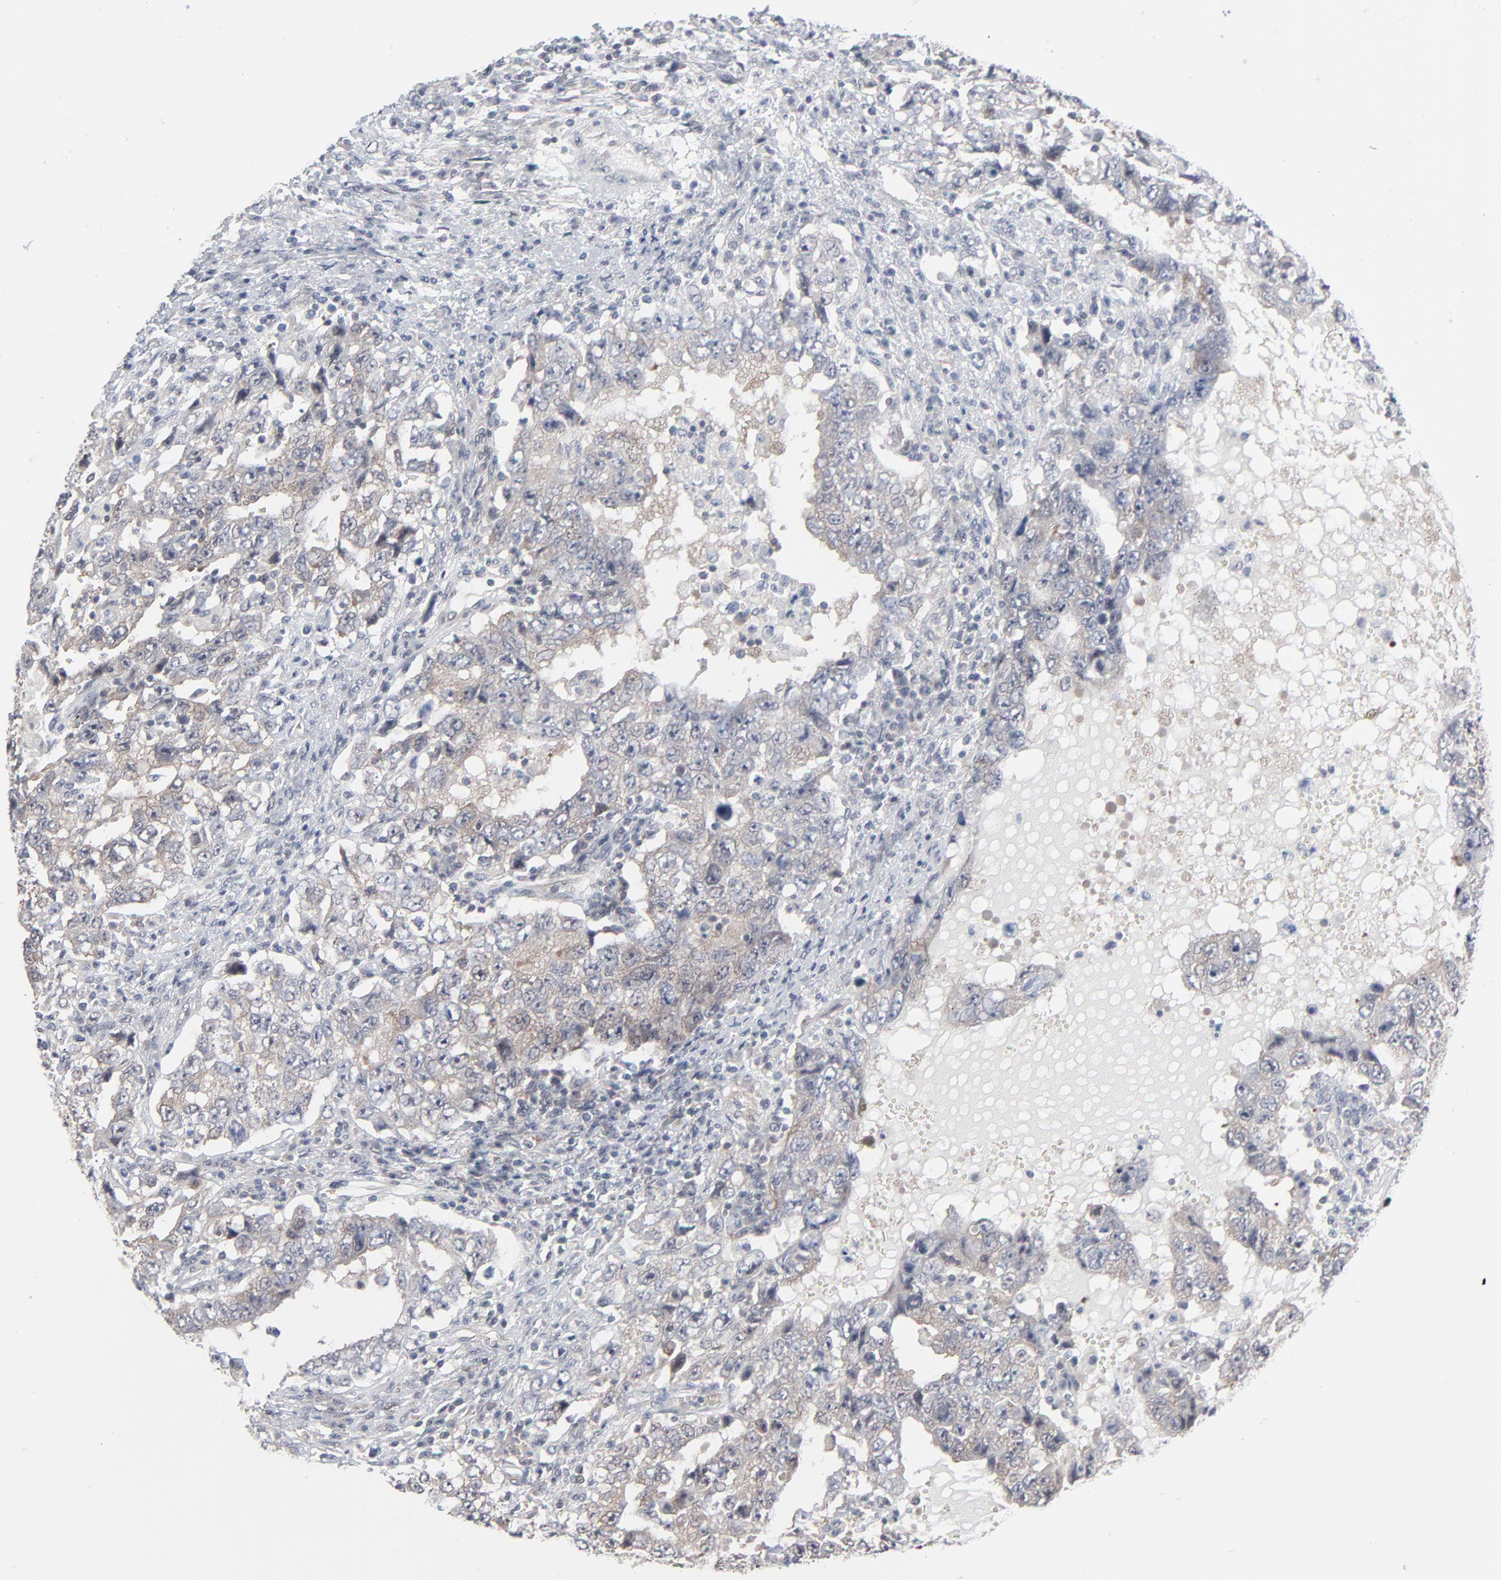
{"staining": {"intensity": "weak", "quantity": "25%-75%", "location": "cytoplasmic/membranous"}, "tissue": "testis cancer", "cell_type": "Tumor cells", "image_type": "cancer", "snomed": [{"axis": "morphology", "description": "Carcinoma, Embryonal, NOS"}, {"axis": "topography", "description": "Testis"}], "caption": "This is an image of immunohistochemistry staining of testis cancer (embryonal carcinoma), which shows weak staining in the cytoplasmic/membranous of tumor cells.", "gene": "RPS6KB1", "patient": {"sex": "male", "age": 26}}